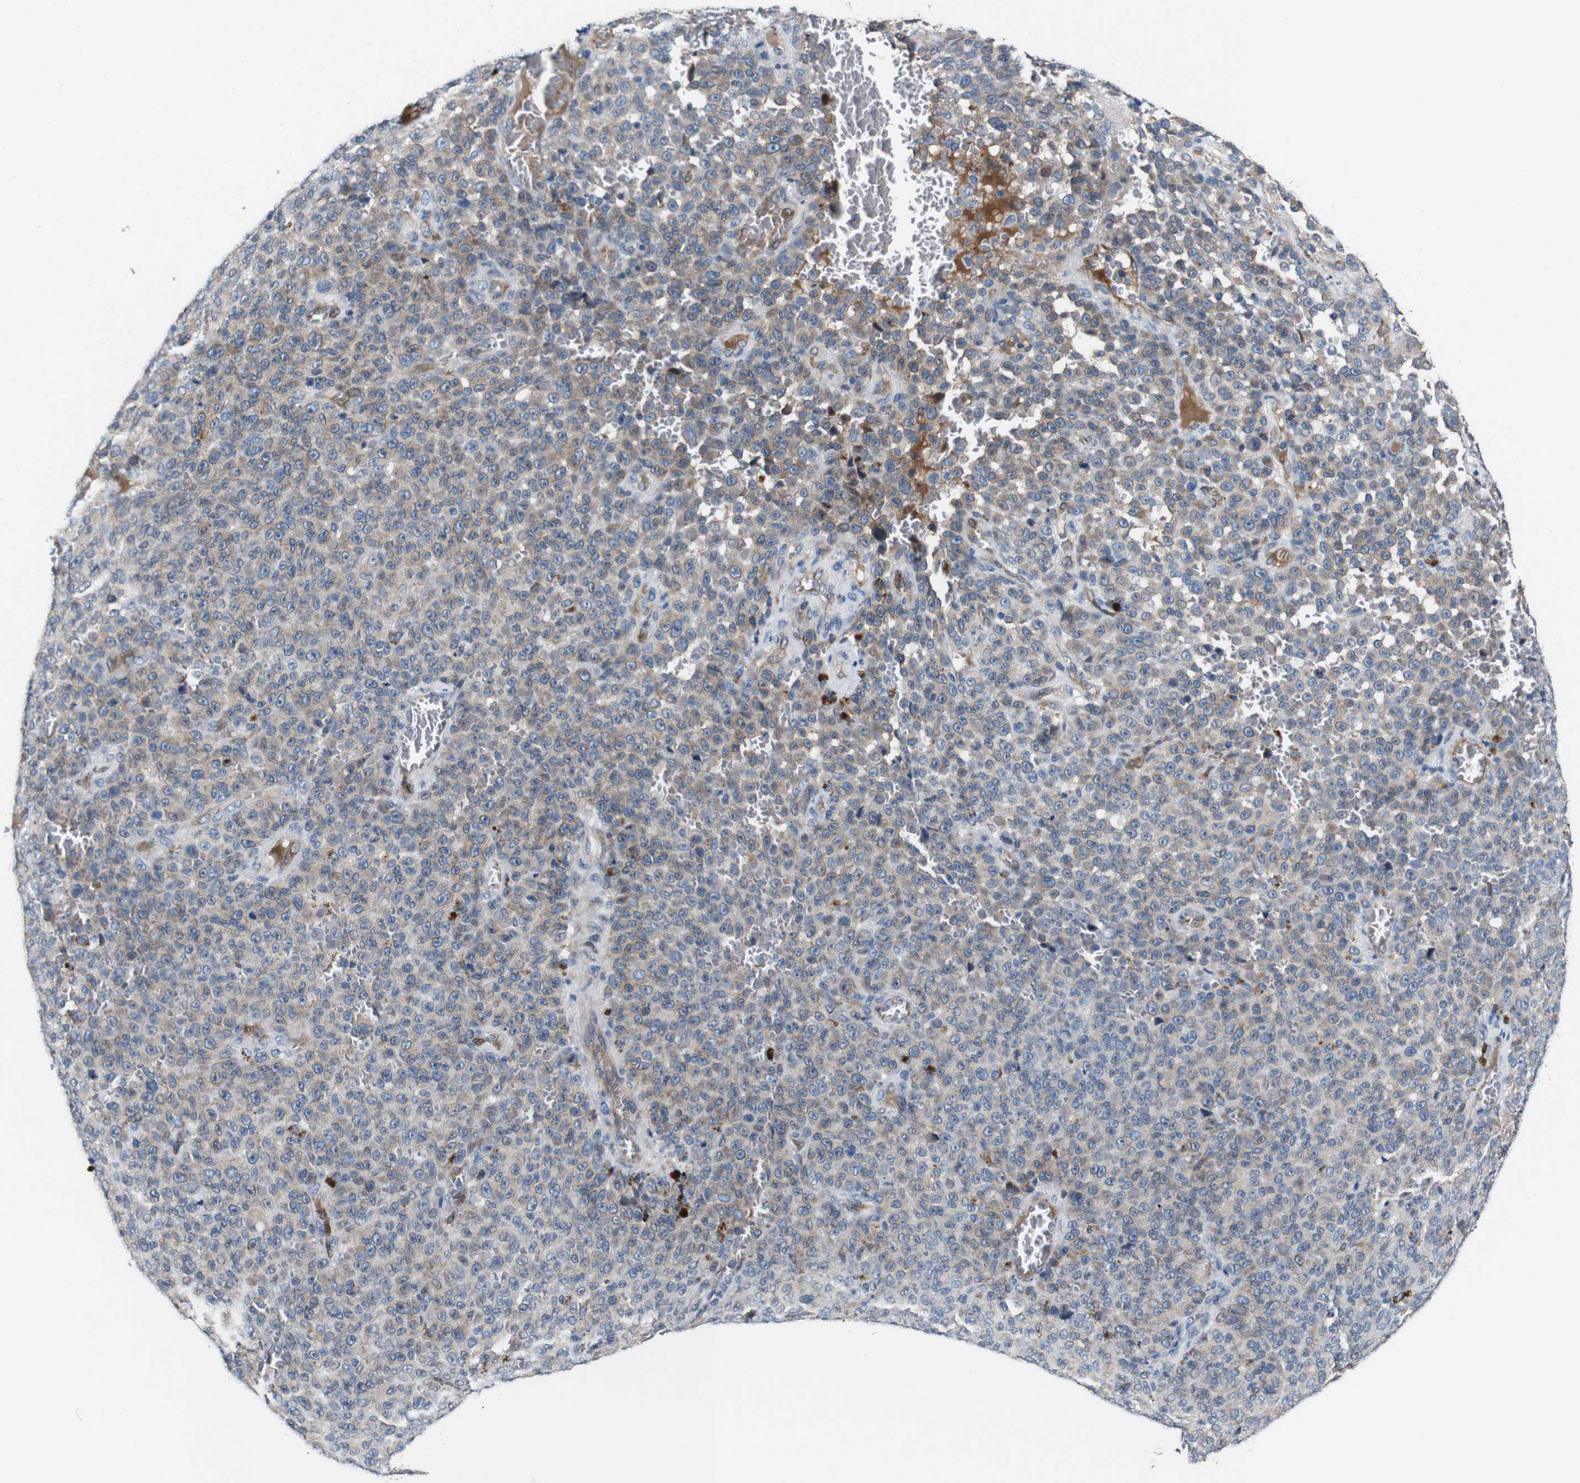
{"staining": {"intensity": "weak", "quantity": "25%-75%", "location": "cytoplasmic/membranous"}, "tissue": "melanoma", "cell_type": "Tumor cells", "image_type": "cancer", "snomed": [{"axis": "morphology", "description": "Malignant melanoma, NOS"}, {"axis": "topography", "description": "Skin"}], "caption": "Melanoma stained for a protein exhibits weak cytoplasmic/membranous positivity in tumor cells.", "gene": "GRAMD1A", "patient": {"sex": "female", "age": 82}}